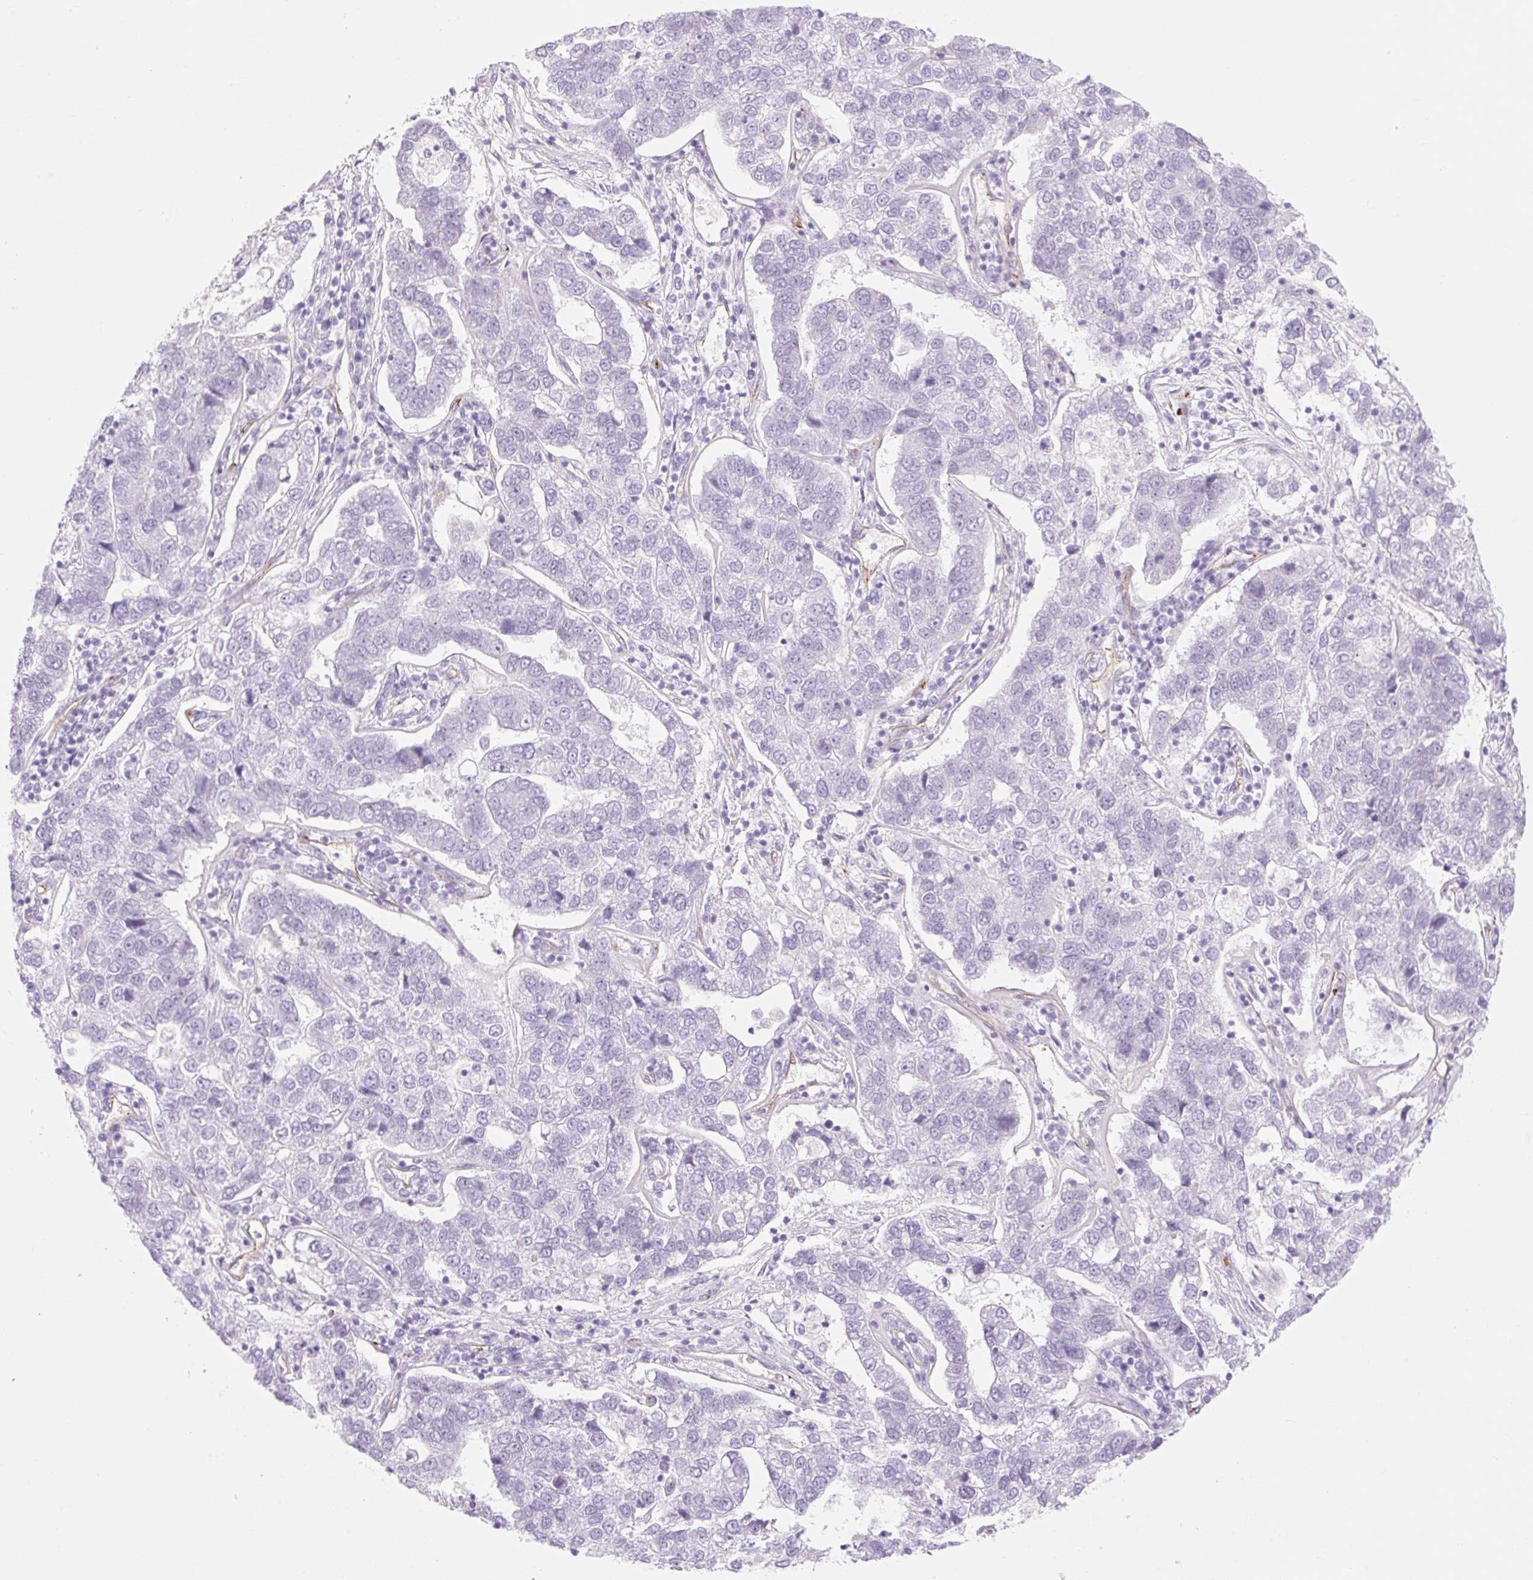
{"staining": {"intensity": "negative", "quantity": "none", "location": "none"}, "tissue": "pancreatic cancer", "cell_type": "Tumor cells", "image_type": "cancer", "snomed": [{"axis": "morphology", "description": "Adenocarcinoma, NOS"}, {"axis": "topography", "description": "Pancreas"}], "caption": "An image of human adenocarcinoma (pancreatic) is negative for staining in tumor cells.", "gene": "TAF1L", "patient": {"sex": "female", "age": 61}}